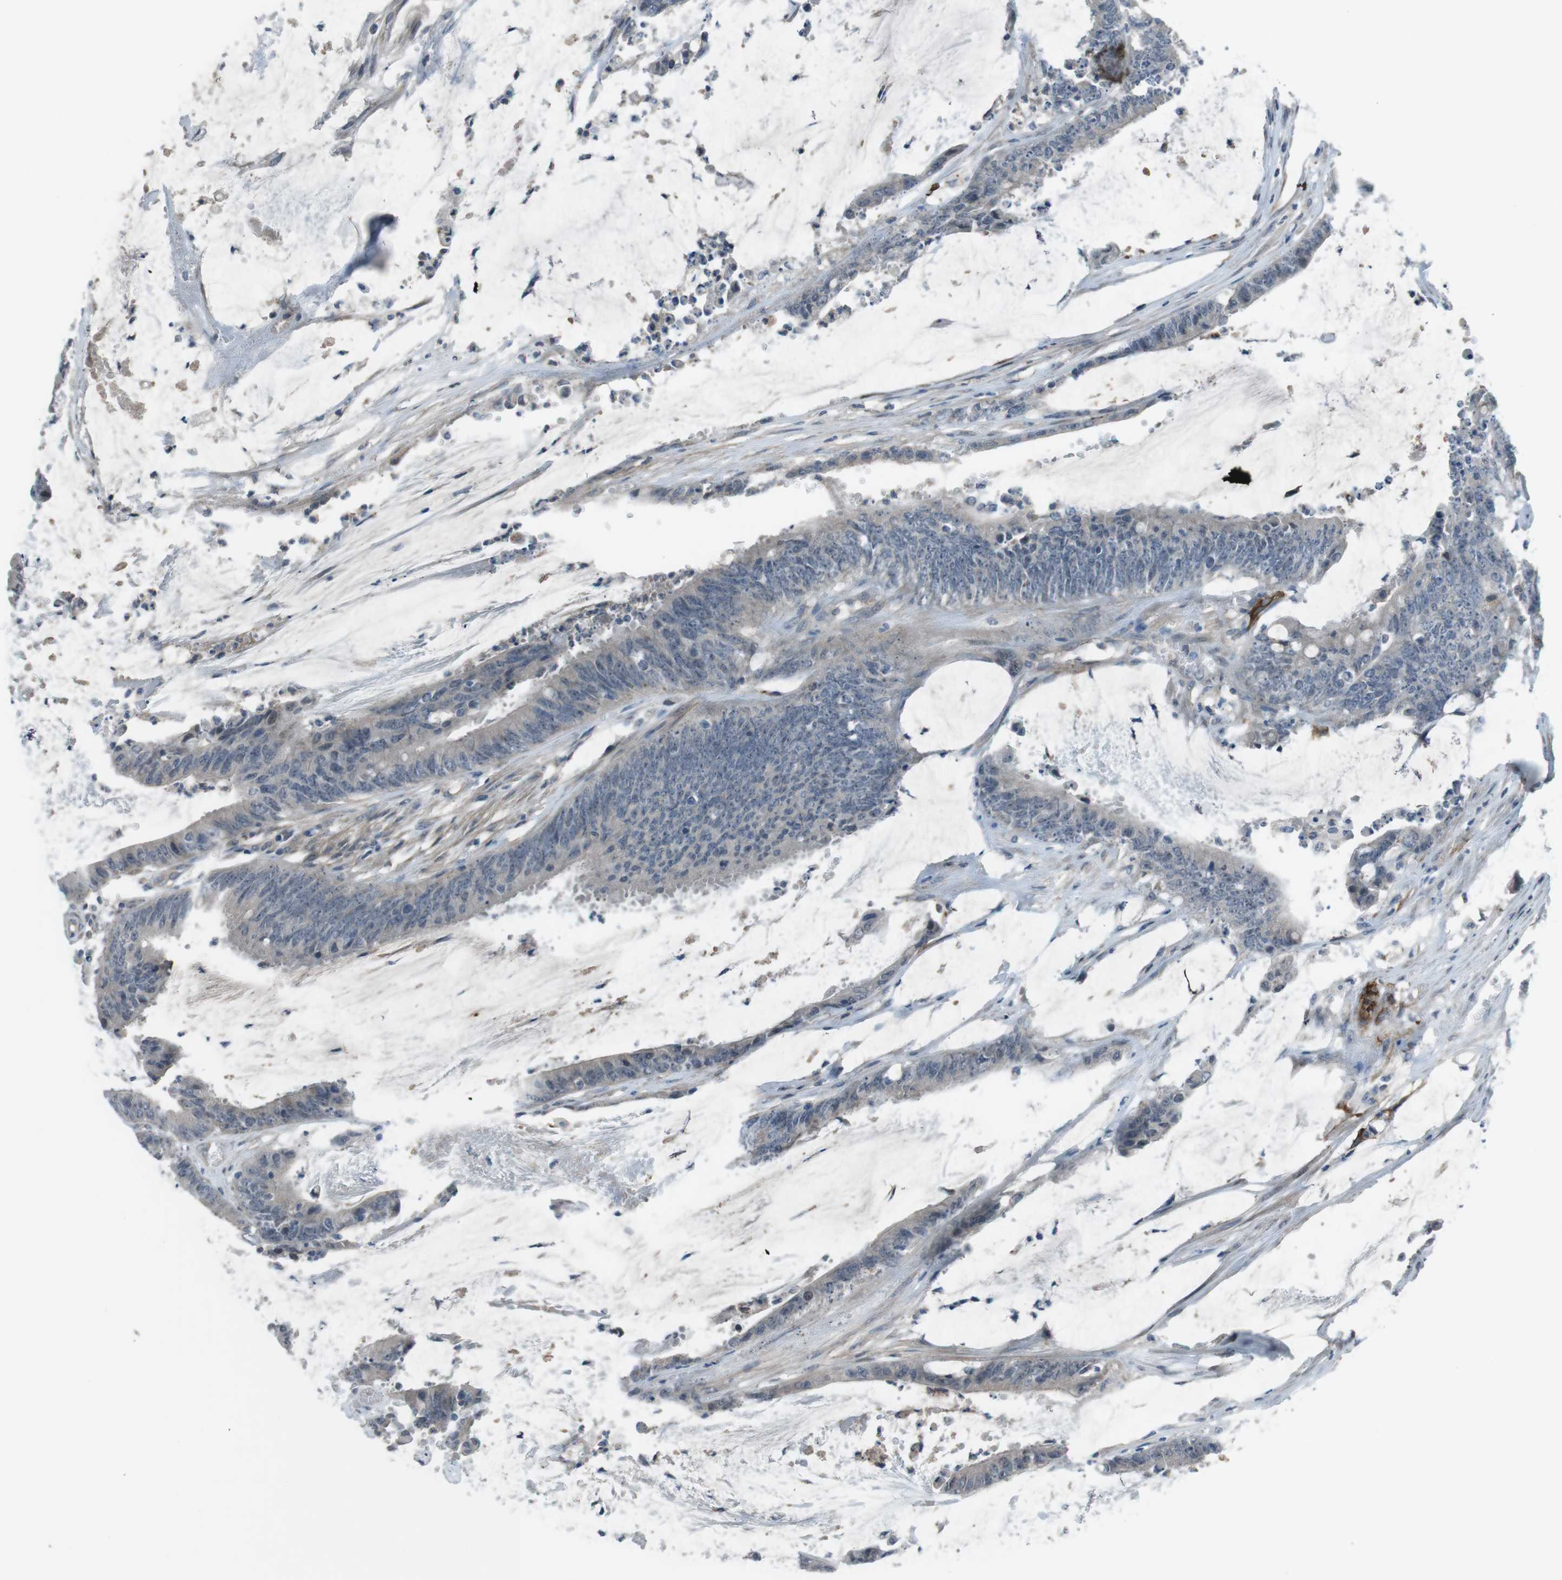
{"staining": {"intensity": "negative", "quantity": "none", "location": "none"}, "tissue": "colorectal cancer", "cell_type": "Tumor cells", "image_type": "cancer", "snomed": [{"axis": "morphology", "description": "Adenocarcinoma, NOS"}, {"axis": "topography", "description": "Rectum"}], "caption": "An IHC image of colorectal cancer (adenocarcinoma) is shown. There is no staining in tumor cells of colorectal cancer (adenocarcinoma).", "gene": "ANK2", "patient": {"sex": "female", "age": 66}}